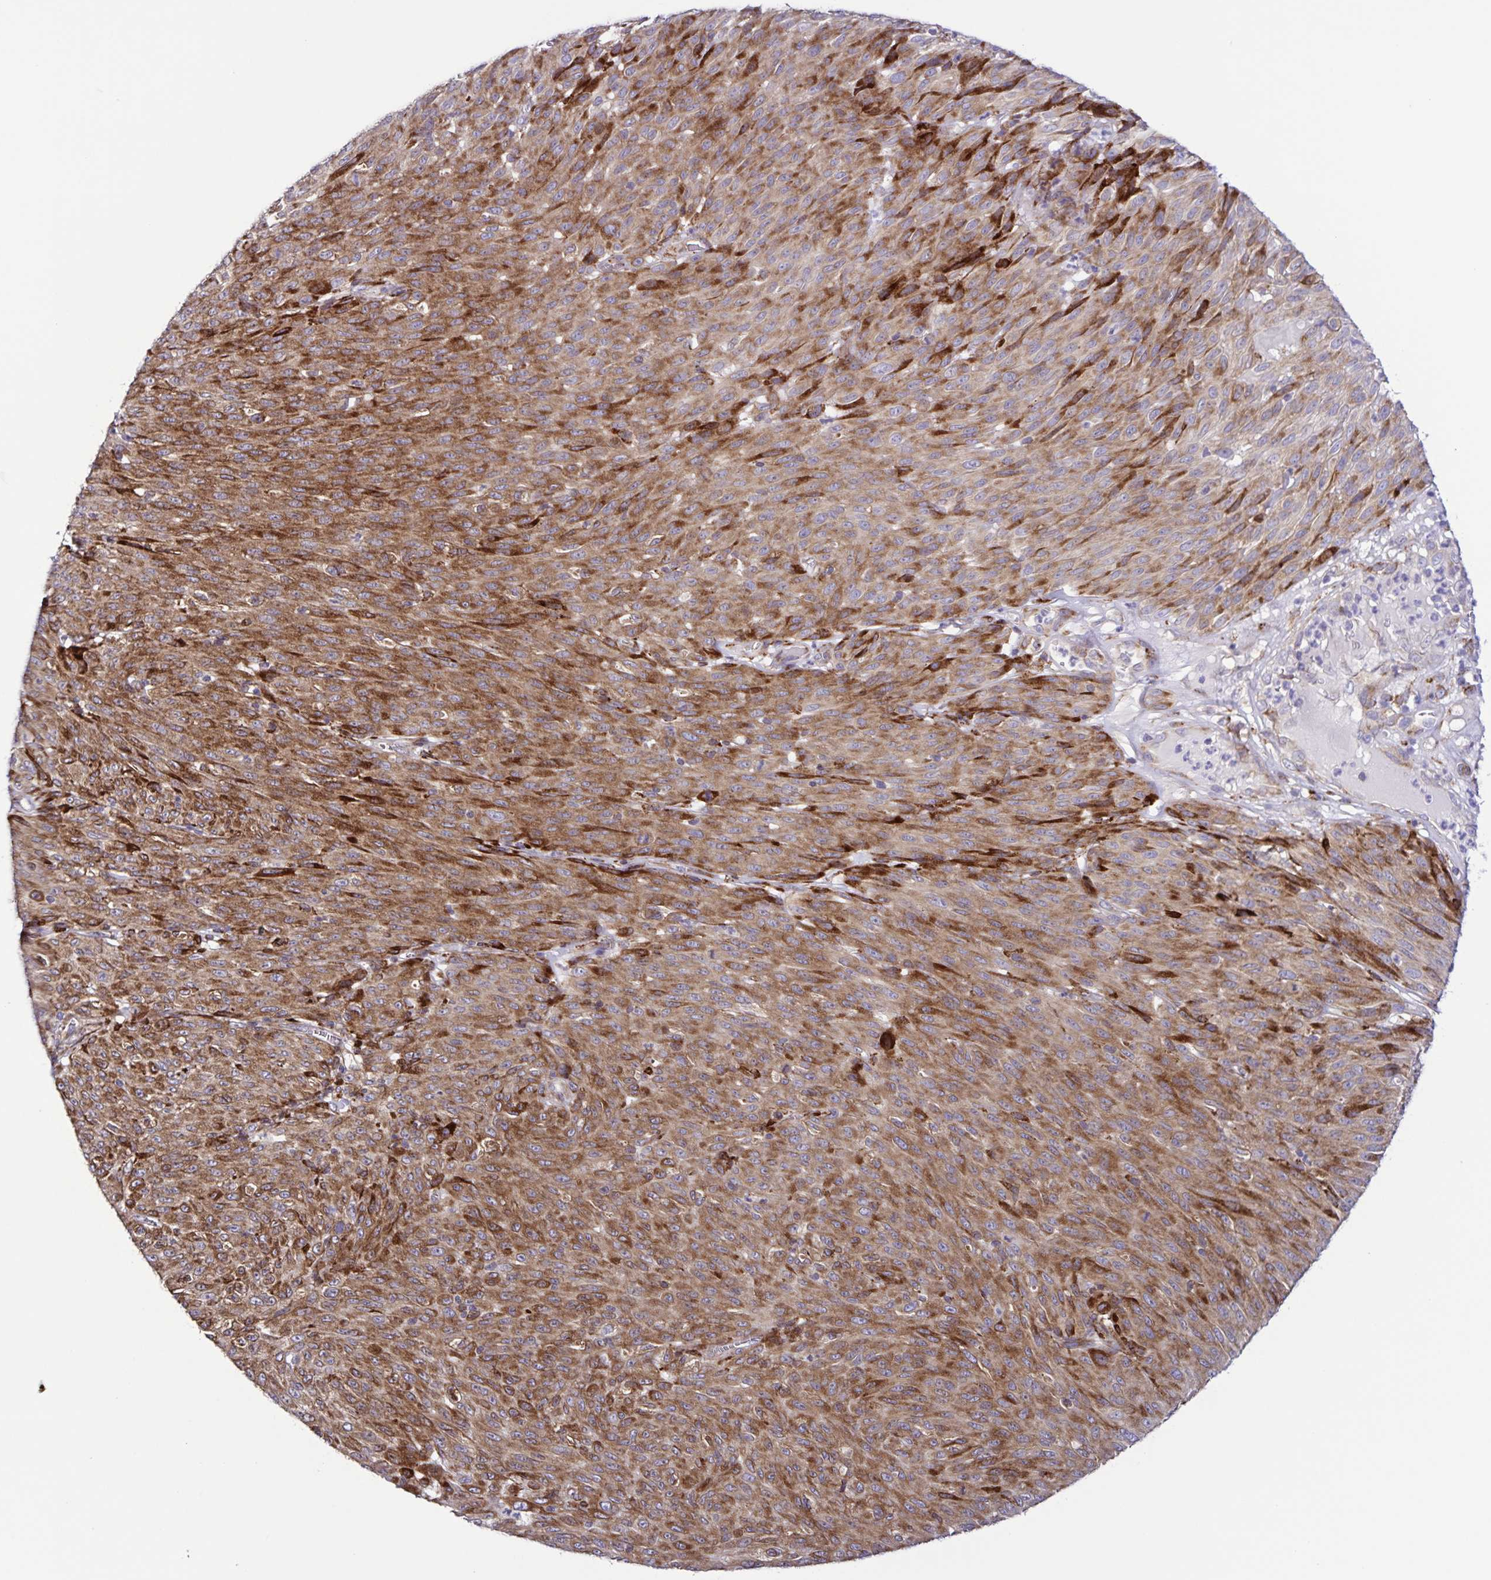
{"staining": {"intensity": "moderate", "quantity": ">75%", "location": "cytoplasmic/membranous"}, "tissue": "melanoma", "cell_type": "Tumor cells", "image_type": "cancer", "snomed": [{"axis": "morphology", "description": "Malignant melanoma, NOS"}, {"axis": "topography", "description": "Skin"}], "caption": "A high-resolution micrograph shows immunohistochemistry staining of malignant melanoma, which displays moderate cytoplasmic/membranous positivity in approximately >75% of tumor cells.", "gene": "OSBPL5", "patient": {"sex": "male", "age": 85}}